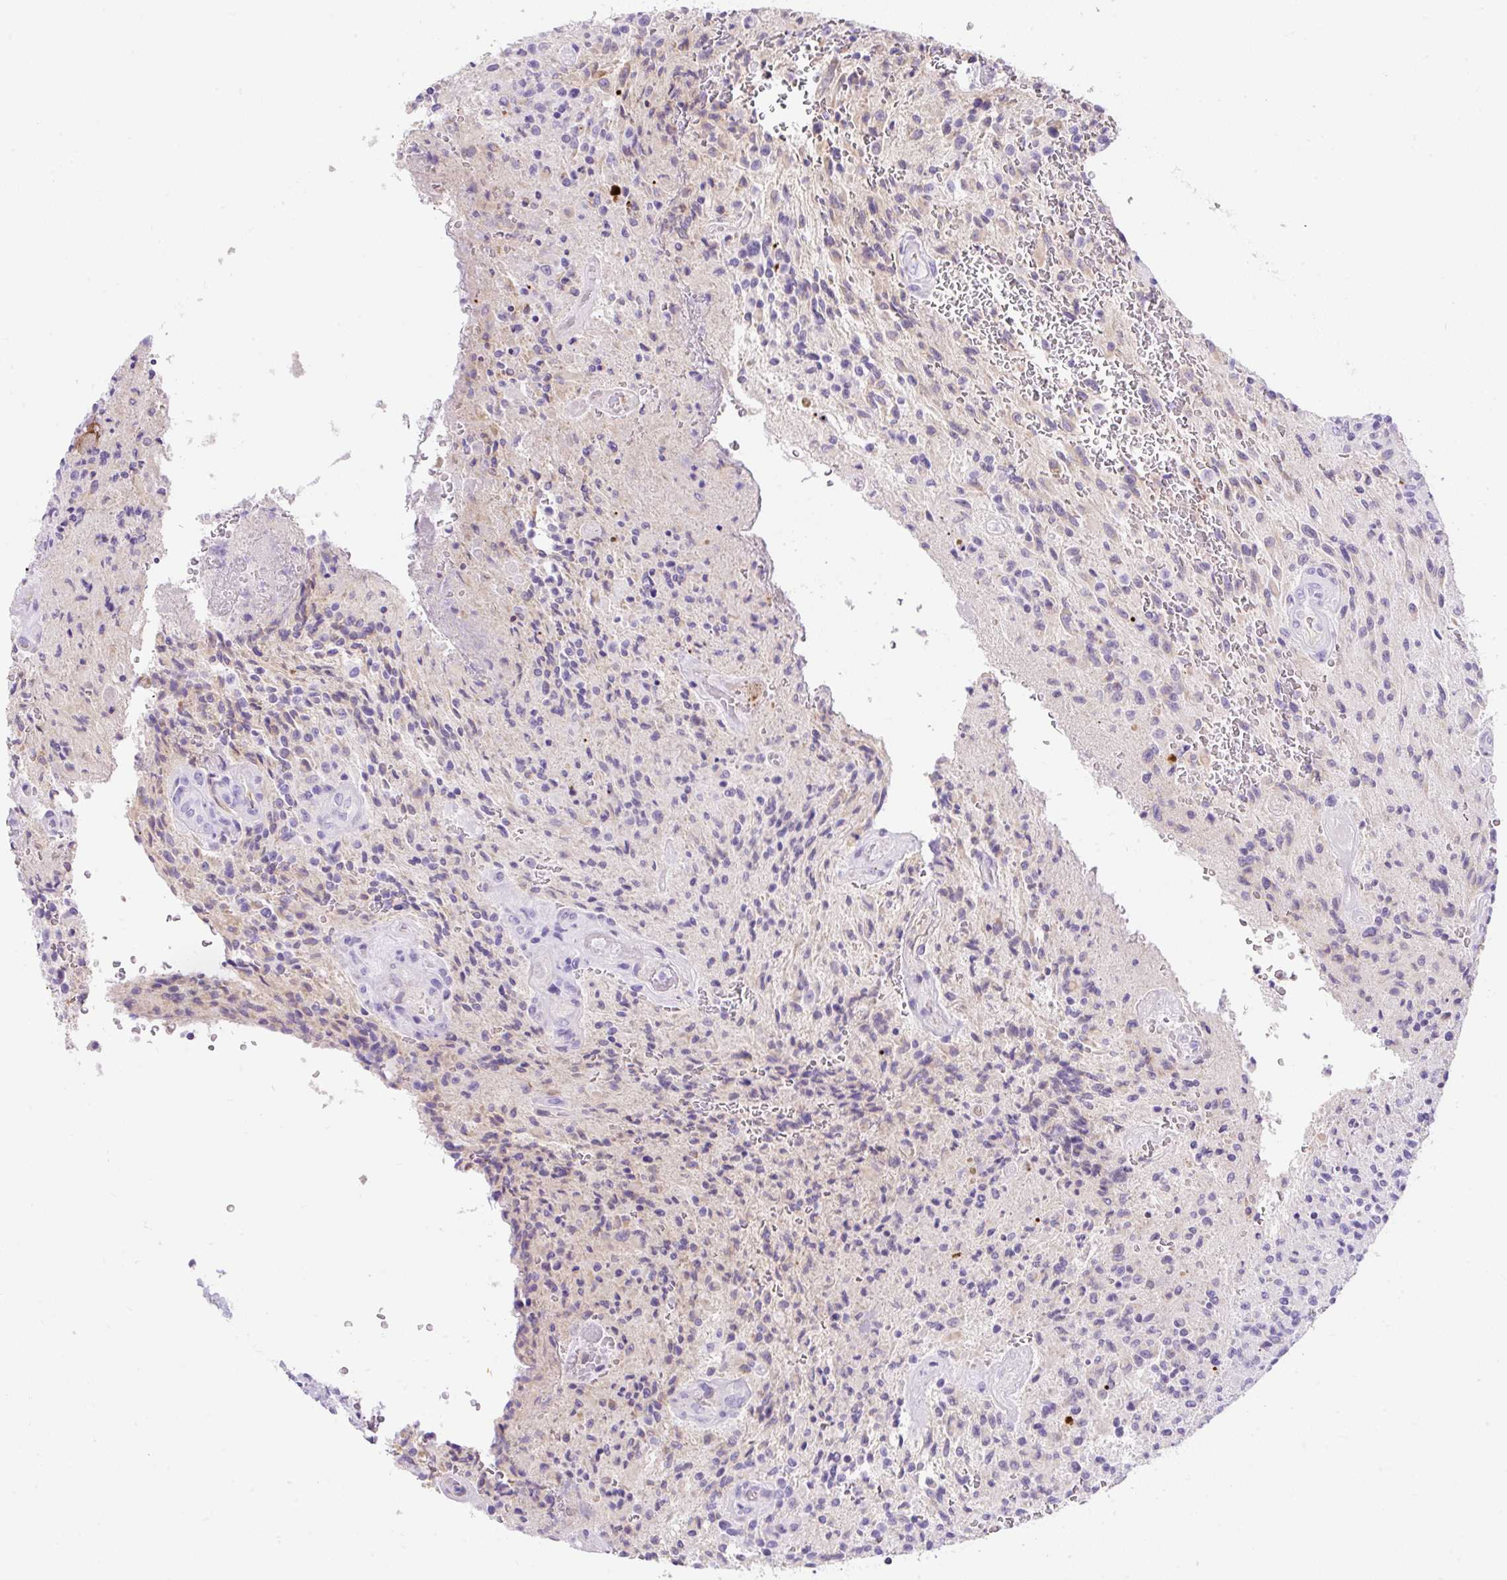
{"staining": {"intensity": "negative", "quantity": "none", "location": "none"}, "tissue": "glioma", "cell_type": "Tumor cells", "image_type": "cancer", "snomed": [{"axis": "morphology", "description": "Normal tissue, NOS"}, {"axis": "morphology", "description": "Glioma, malignant, High grade"}, {"axis": "topography", "description": "Cerebral cortex"}], "caption": "An immunohistochemistry image of glioma is shown. There is no staining in tumor cells of glioma.", "gene": "APOC4-APOC2", "patient": {"sex": "male", "age": 56}}